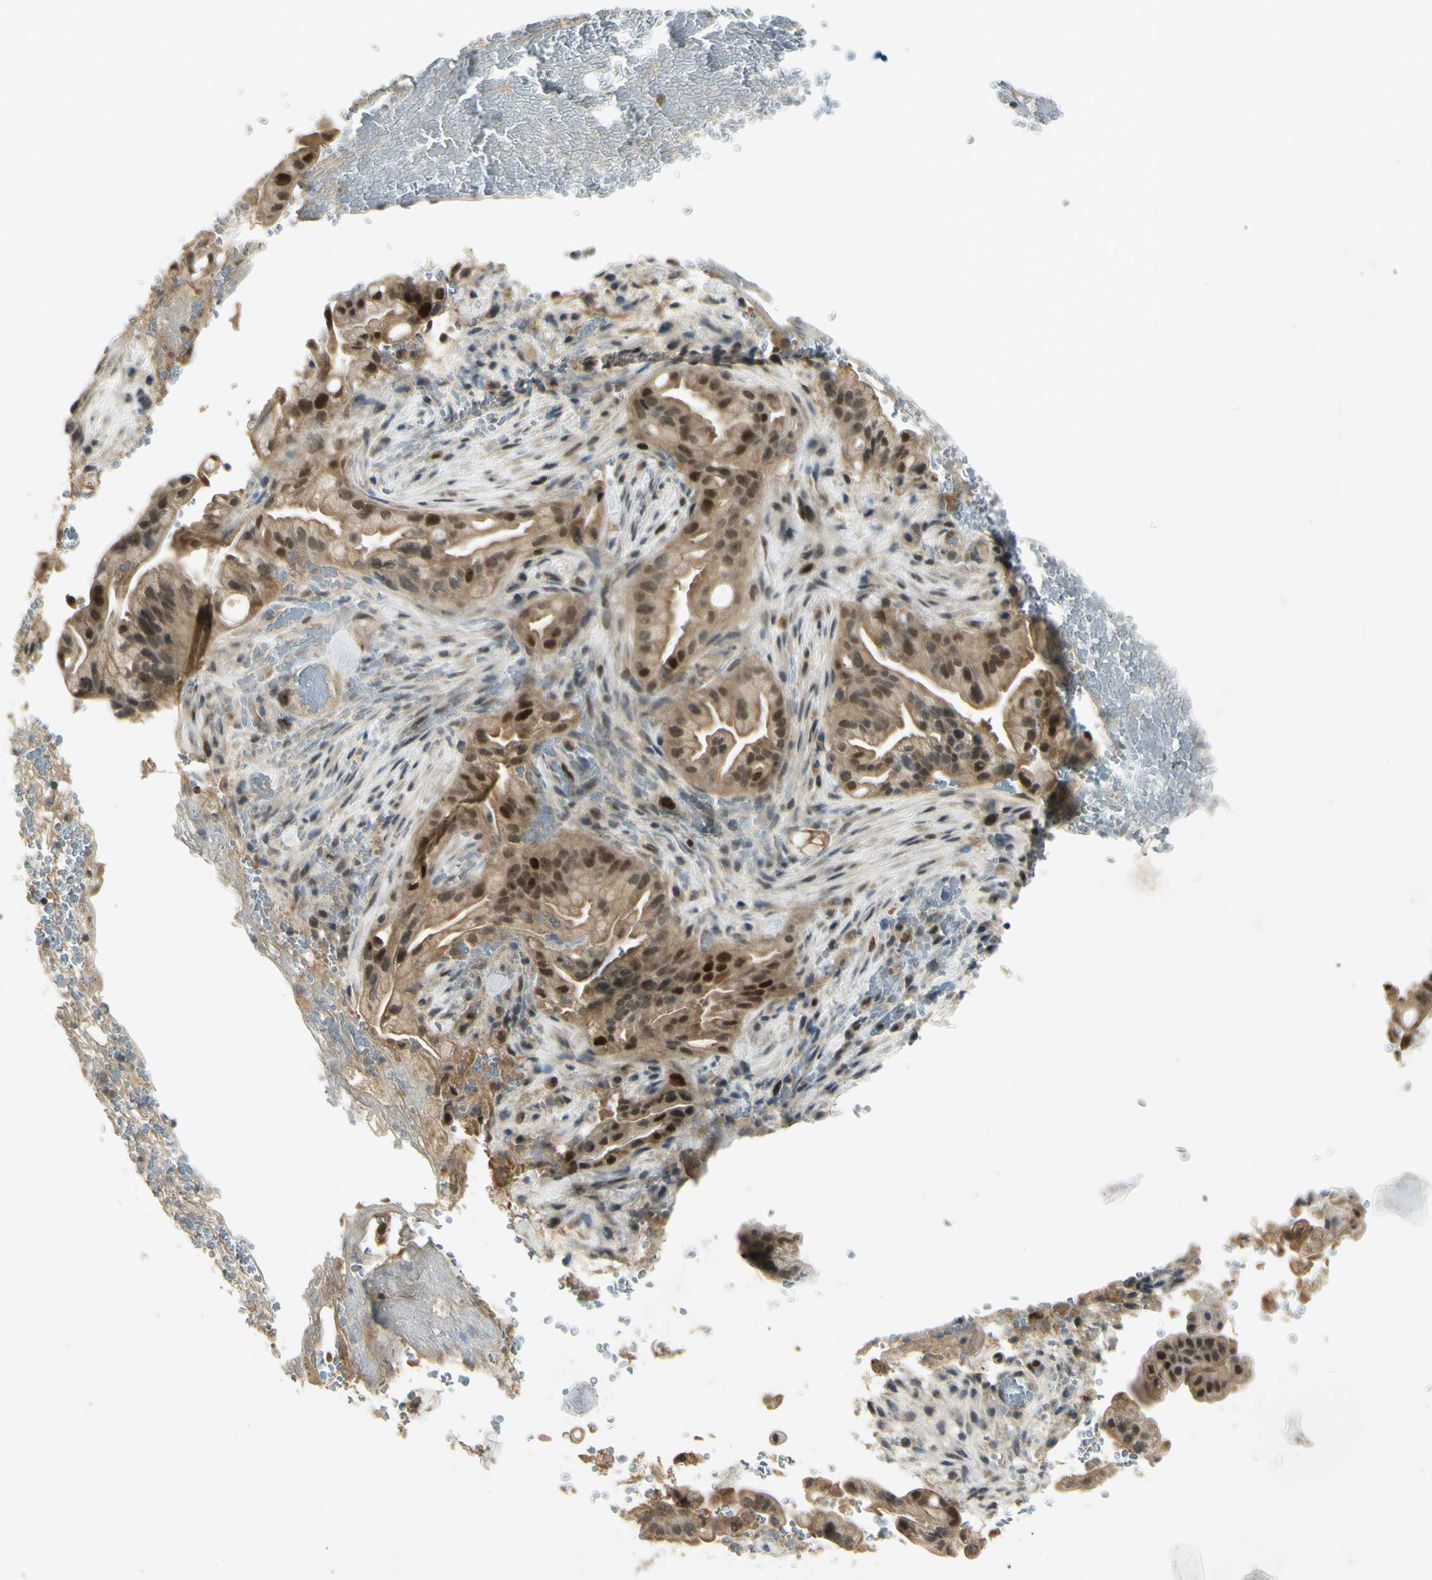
{"staining": {"intensity": "strong", "quantity": "25%-75%", "location": "nuclear"}, "tissue": "liver cancer", "cell_type": "Tumor cells", "image_type": "cancer", "snomed": [{"axis": "morphology", "description": "Cholangiocarcinoma"}, {"axis": "topography", "description": "Liver"}], "caption": "A high-resolution histopathology image shows IHC staining of cholangiocarcinoma (liver), which reveals strong nuclear staining in about 25%-75% of tumor cells. The staining is performed using DAB (3,3'-diaminobenzidine) brown chromogen to label protein expression. The nuclei are counter-stained blue using hematoxylin.", "gene": "RAD18", "patient": {"sex": "female", "age": 68}}